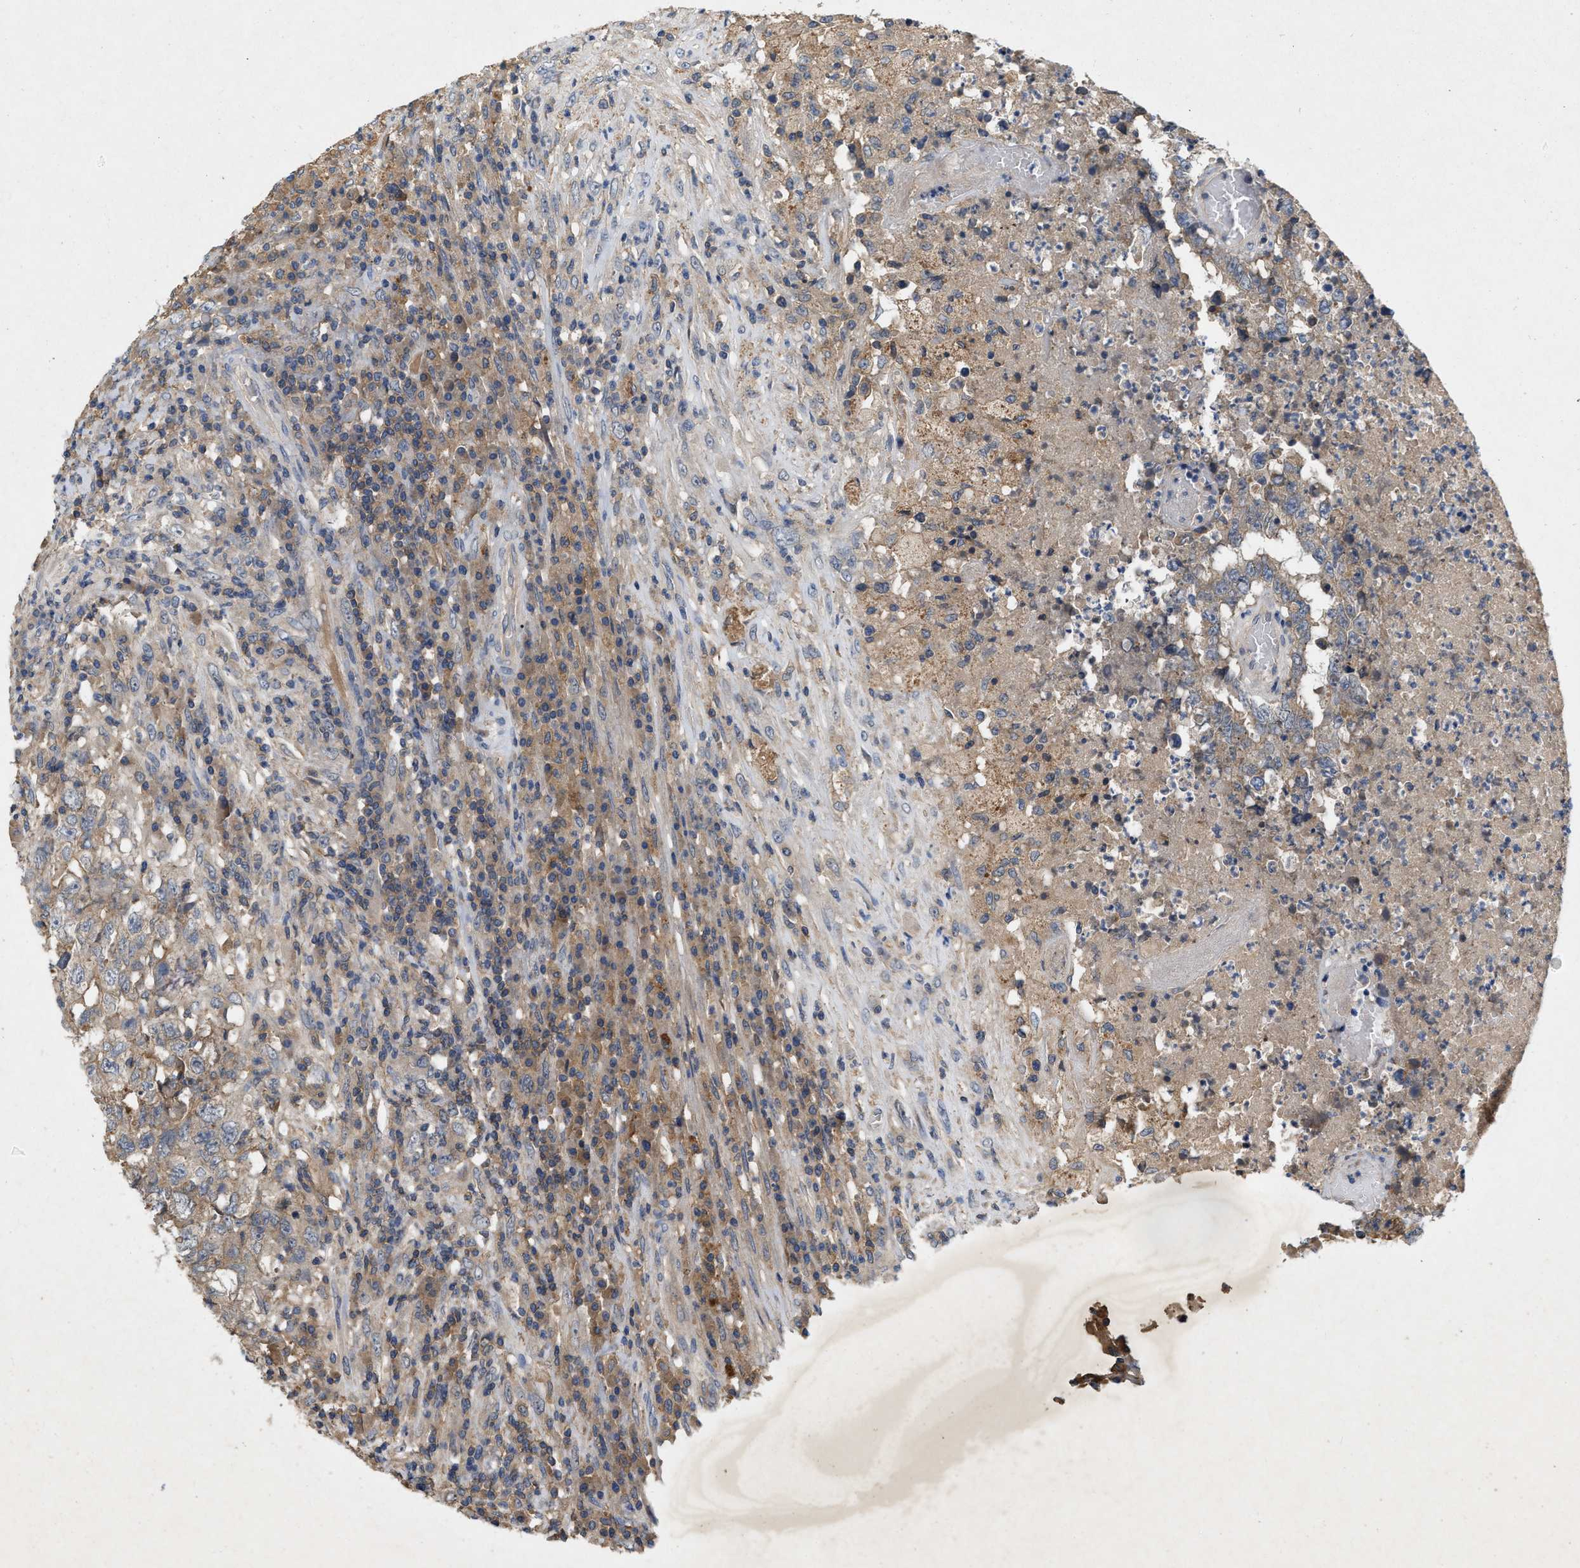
{"staining": {"intensity": "weak", "quantity": "25%-75%", "location": "cytoplasmic/membranous"}, "tissue": "testis cancer", "cell_type": "Tumor cells", "image_type": "cancer", "snomed": [{"axis": "morphology", "description": "Necrosis, NOS"}, {"axis": "morphology", "description": "Carcinoma, Embryonal, NOS"}, {"axis": "topography", "description": "Testis"}], "caption": "A micrograph of human testis cancer (embryonal carcinoma) stained for a protein reveals weak cytoplasmic/membranous brown staining in tumor cells.", "gene": "LPAR2", "patient": {"sex": "male", "age": 19}}